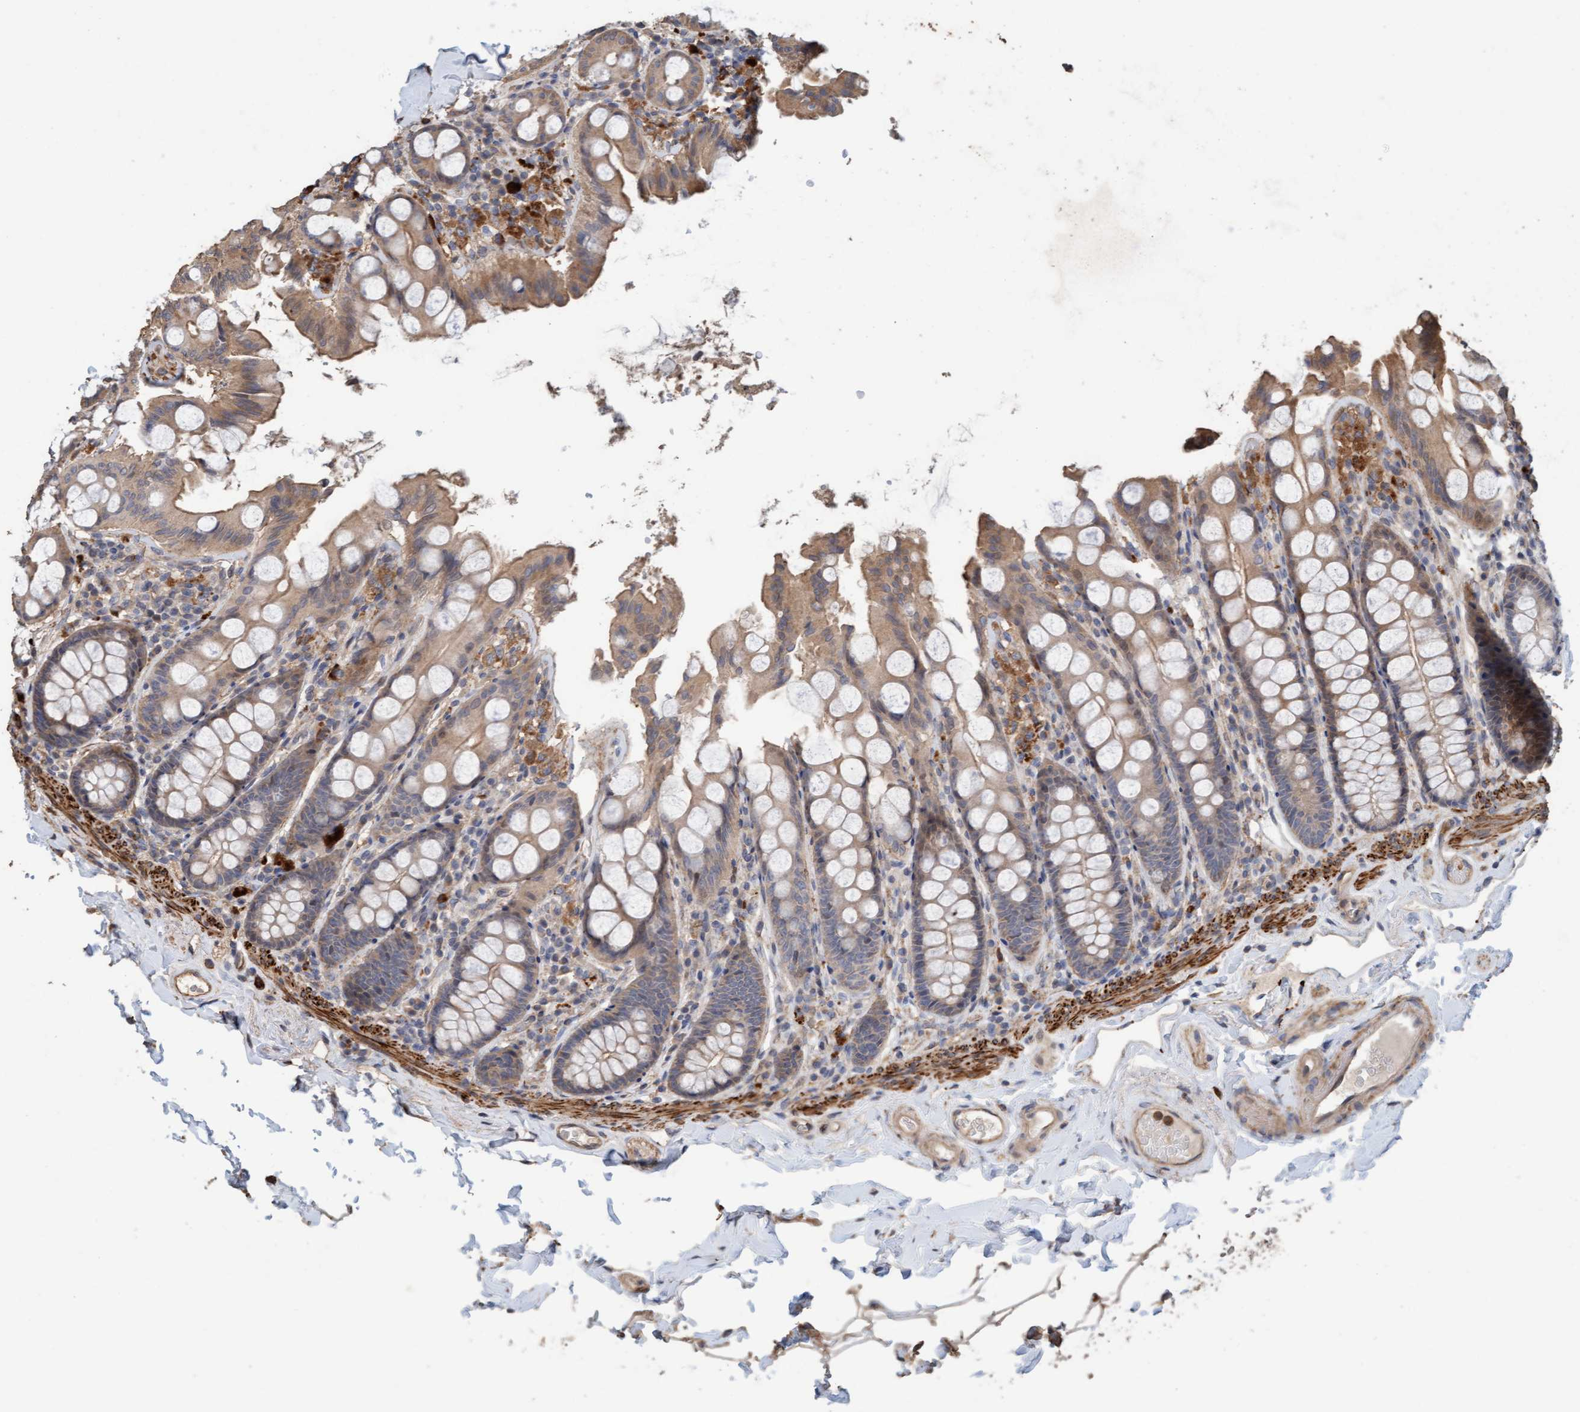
{"staining": {"intensity": "weak", "quantity": ">75%", "location": "cytoplasmic/membranous"}, "tissue": "colon", "cell_type": "Endothelial cells", "image_type": "normal", "snomed": [{"axis": "morphology", "description": "Normal tissue, NOS"}, {"axis": "topography", "description": "Colon"}, {"axis": "topography", "description": "Peripheral nerve tissue"}], "caption": "Protein staining of unremarkable colon shows weak cytoplasmic/membranous expression in about >75% of endothelial cells.", "gene": "LONRF1", "patient": {"sex": "female", "age": 61}}